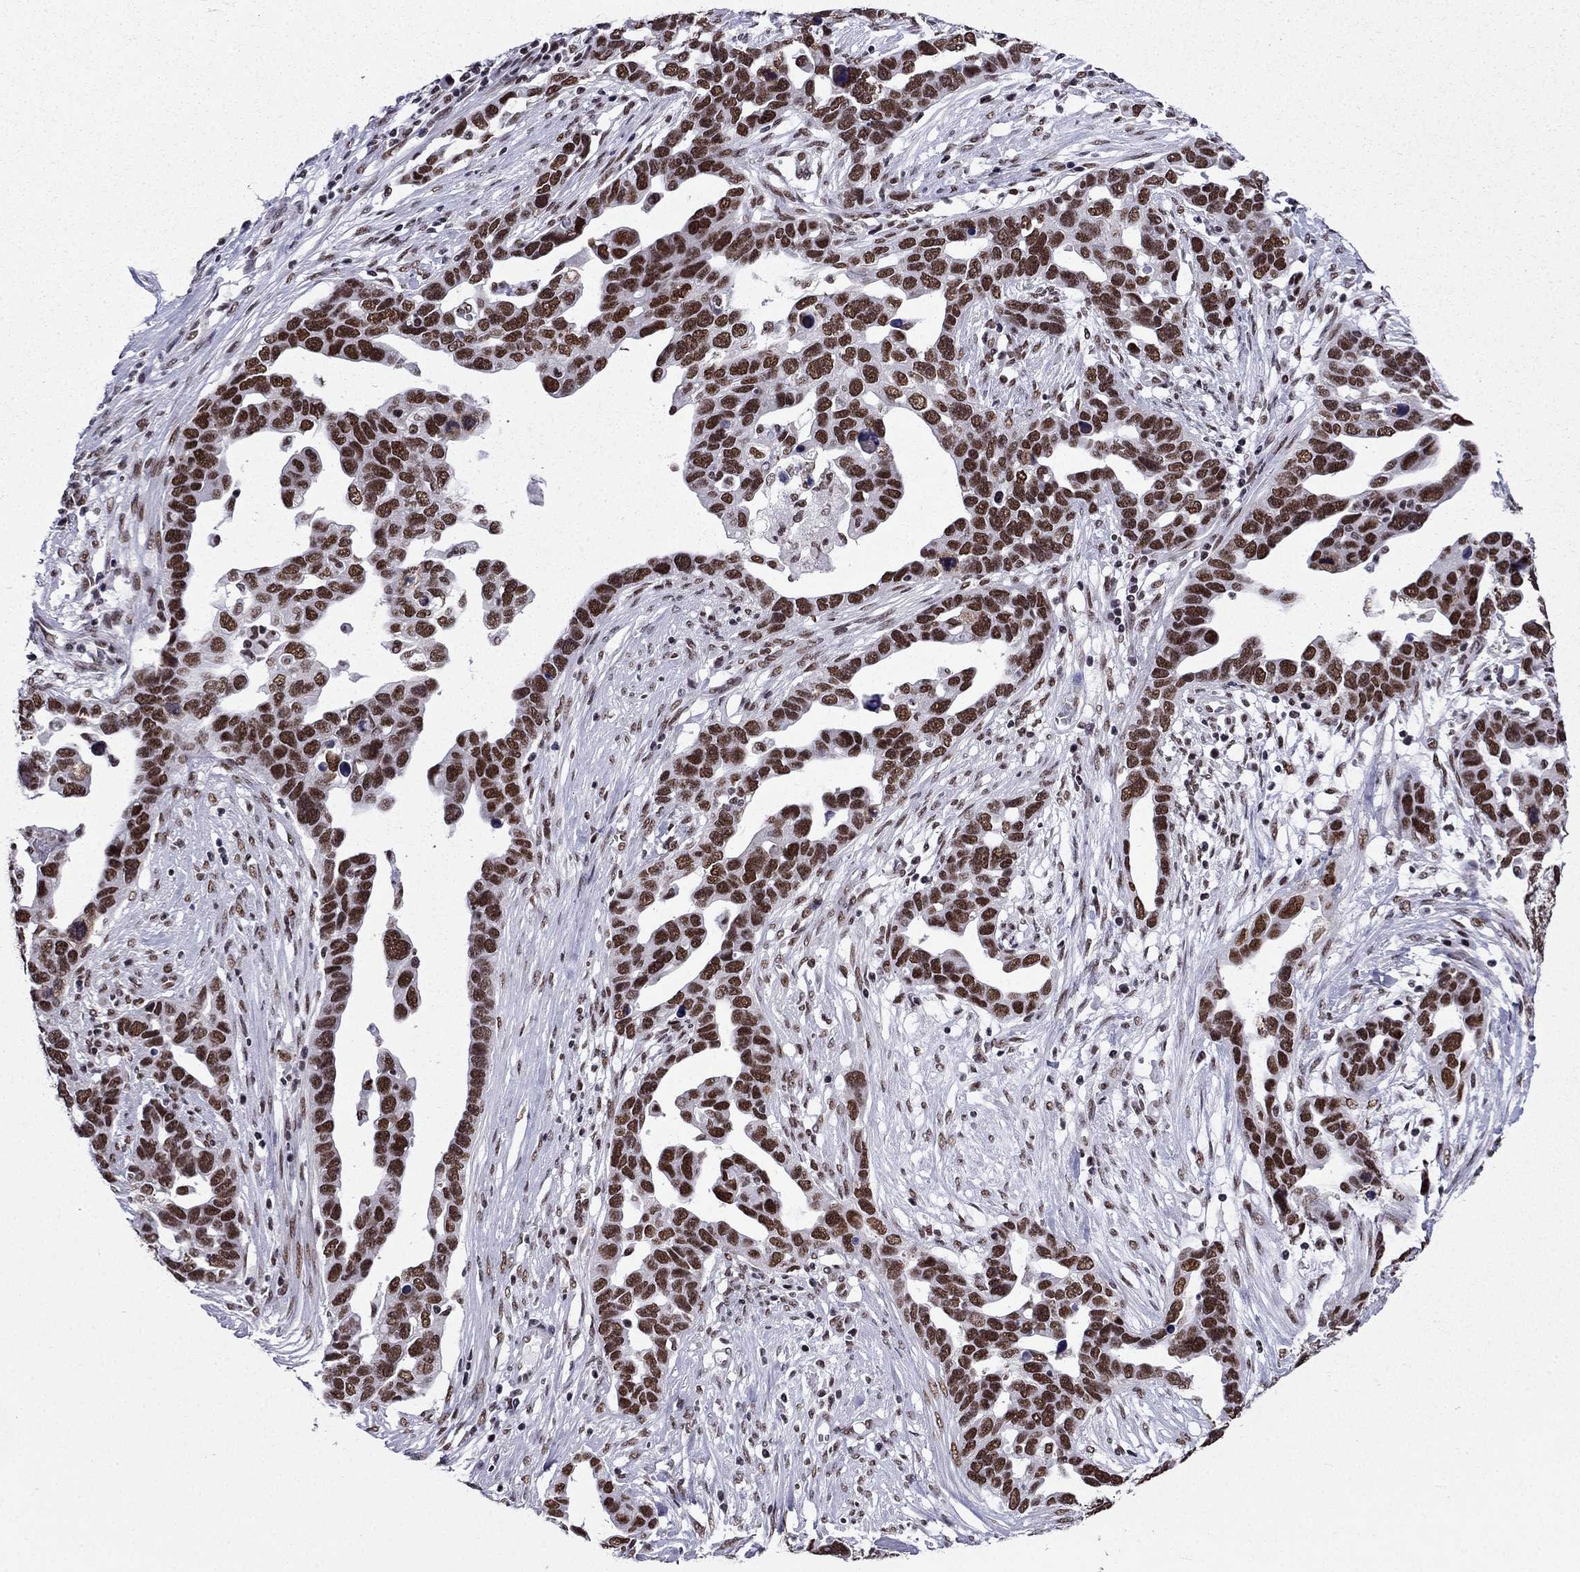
{"staining": {"intensity": "strong", "quantity": ">75%", "location": "nuclear"}, "tissue": "ovarian cancer", "cell_type": "Tumor cells", "image_type": "cancer", "snomed": [{"axis": "morphology", "description": "Cystadenocarcinoma, serous, NOS"}, {"axis": "topography", "description": "Ovary"}], "caption": "Human ovarian cancer (serous cystadenocarcinoma) stained with a protein marker exhibits strong staining in tumor cells.", "gene": "ZNF420", "patient": {"sex": "female", "age": 54}}